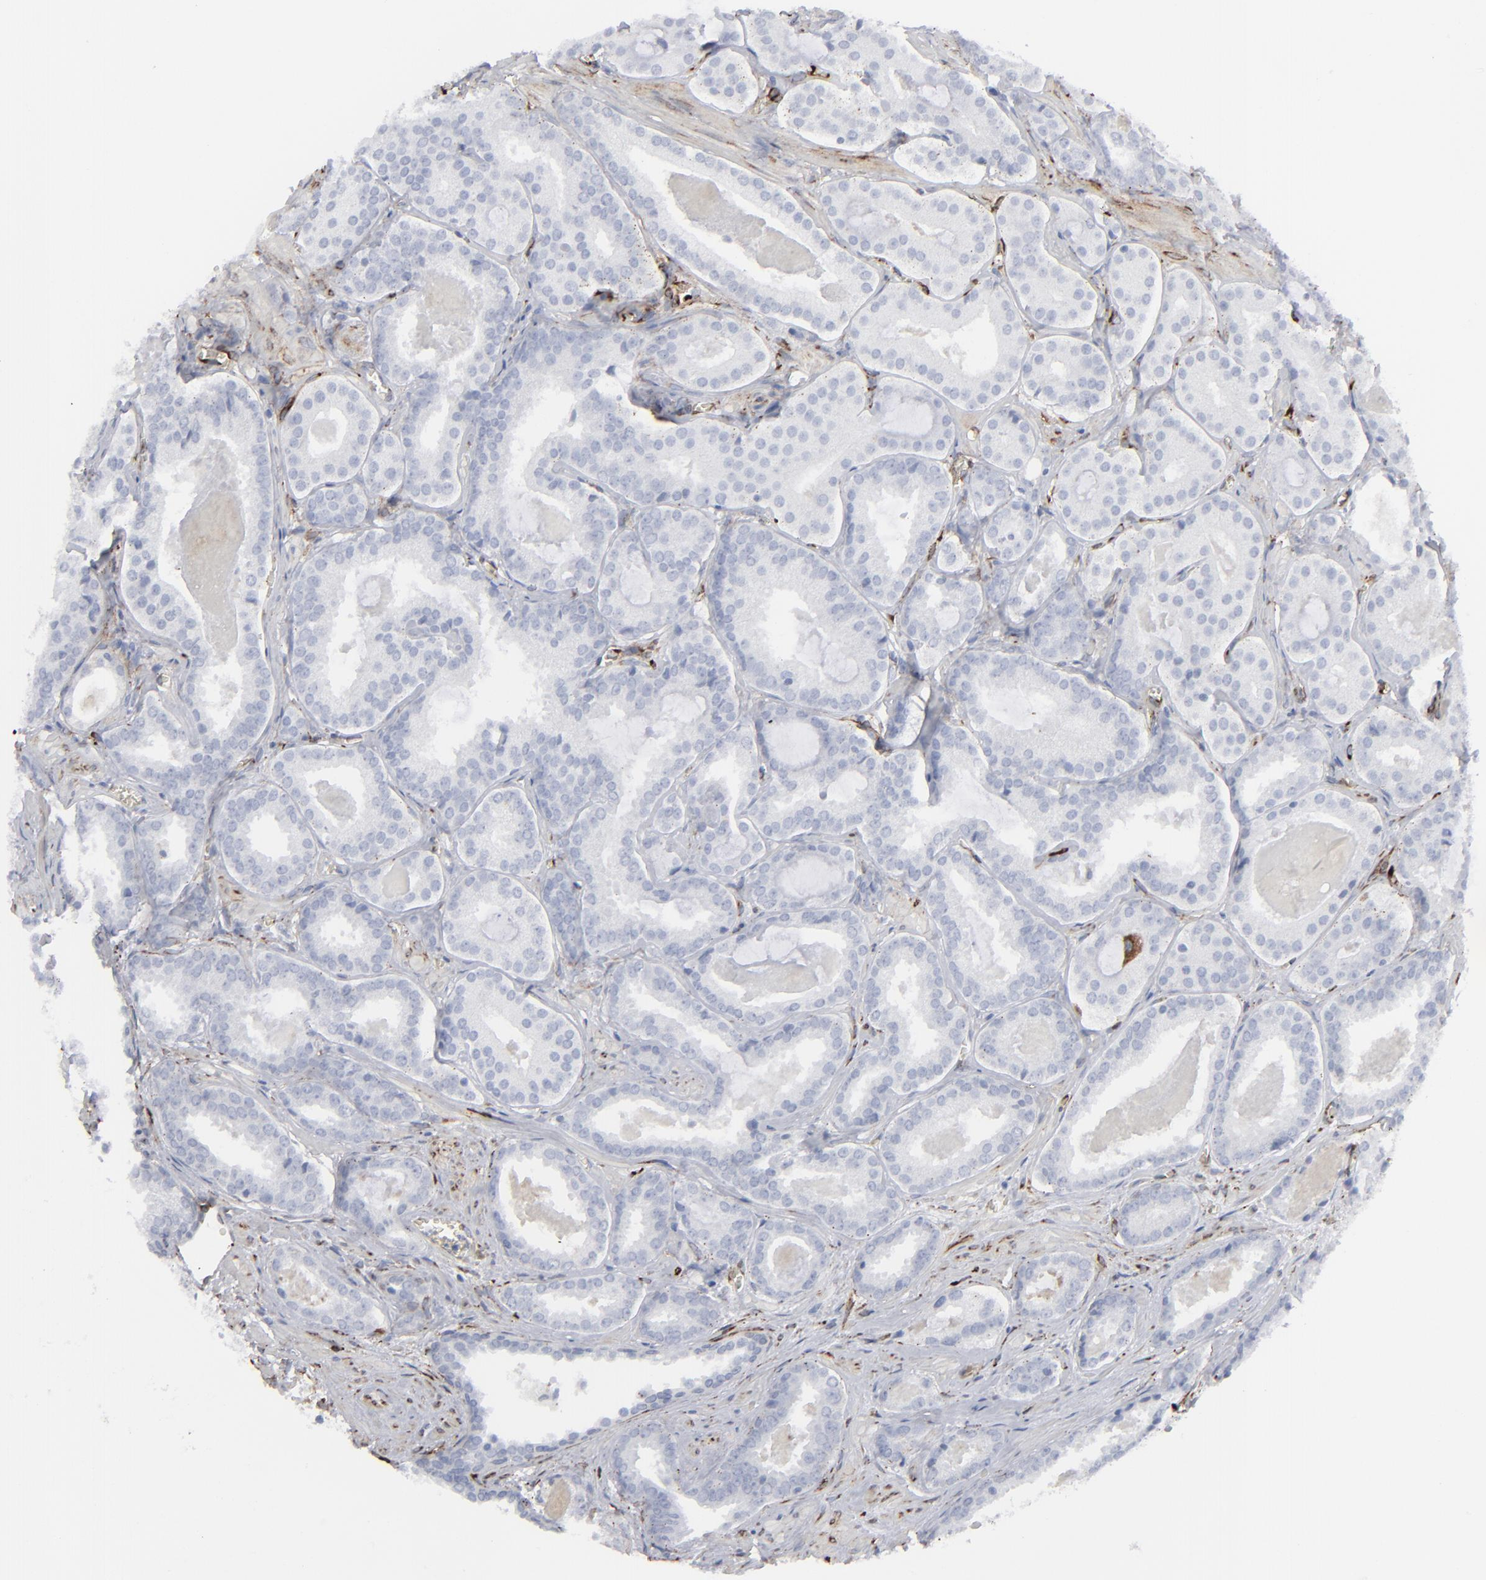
{"staining": {"intensity": "negative", "quantity": "none", "location": "none"}, "tissue": "prostate cancer", "cell_type": "Tumor cells", "image_type": "cancer", "snomed": [{"axis": "morphology", "description": "Adenocarcinoma, Medium grade"}, {"axis": "topography", "description": "Prostate"}], "caption": "The immunohistochemistry image has no significant staining in tumor cells of prostate cancer tissue.", "gene": "SPARC", "patient": {"sex": "male", "age": 64}}